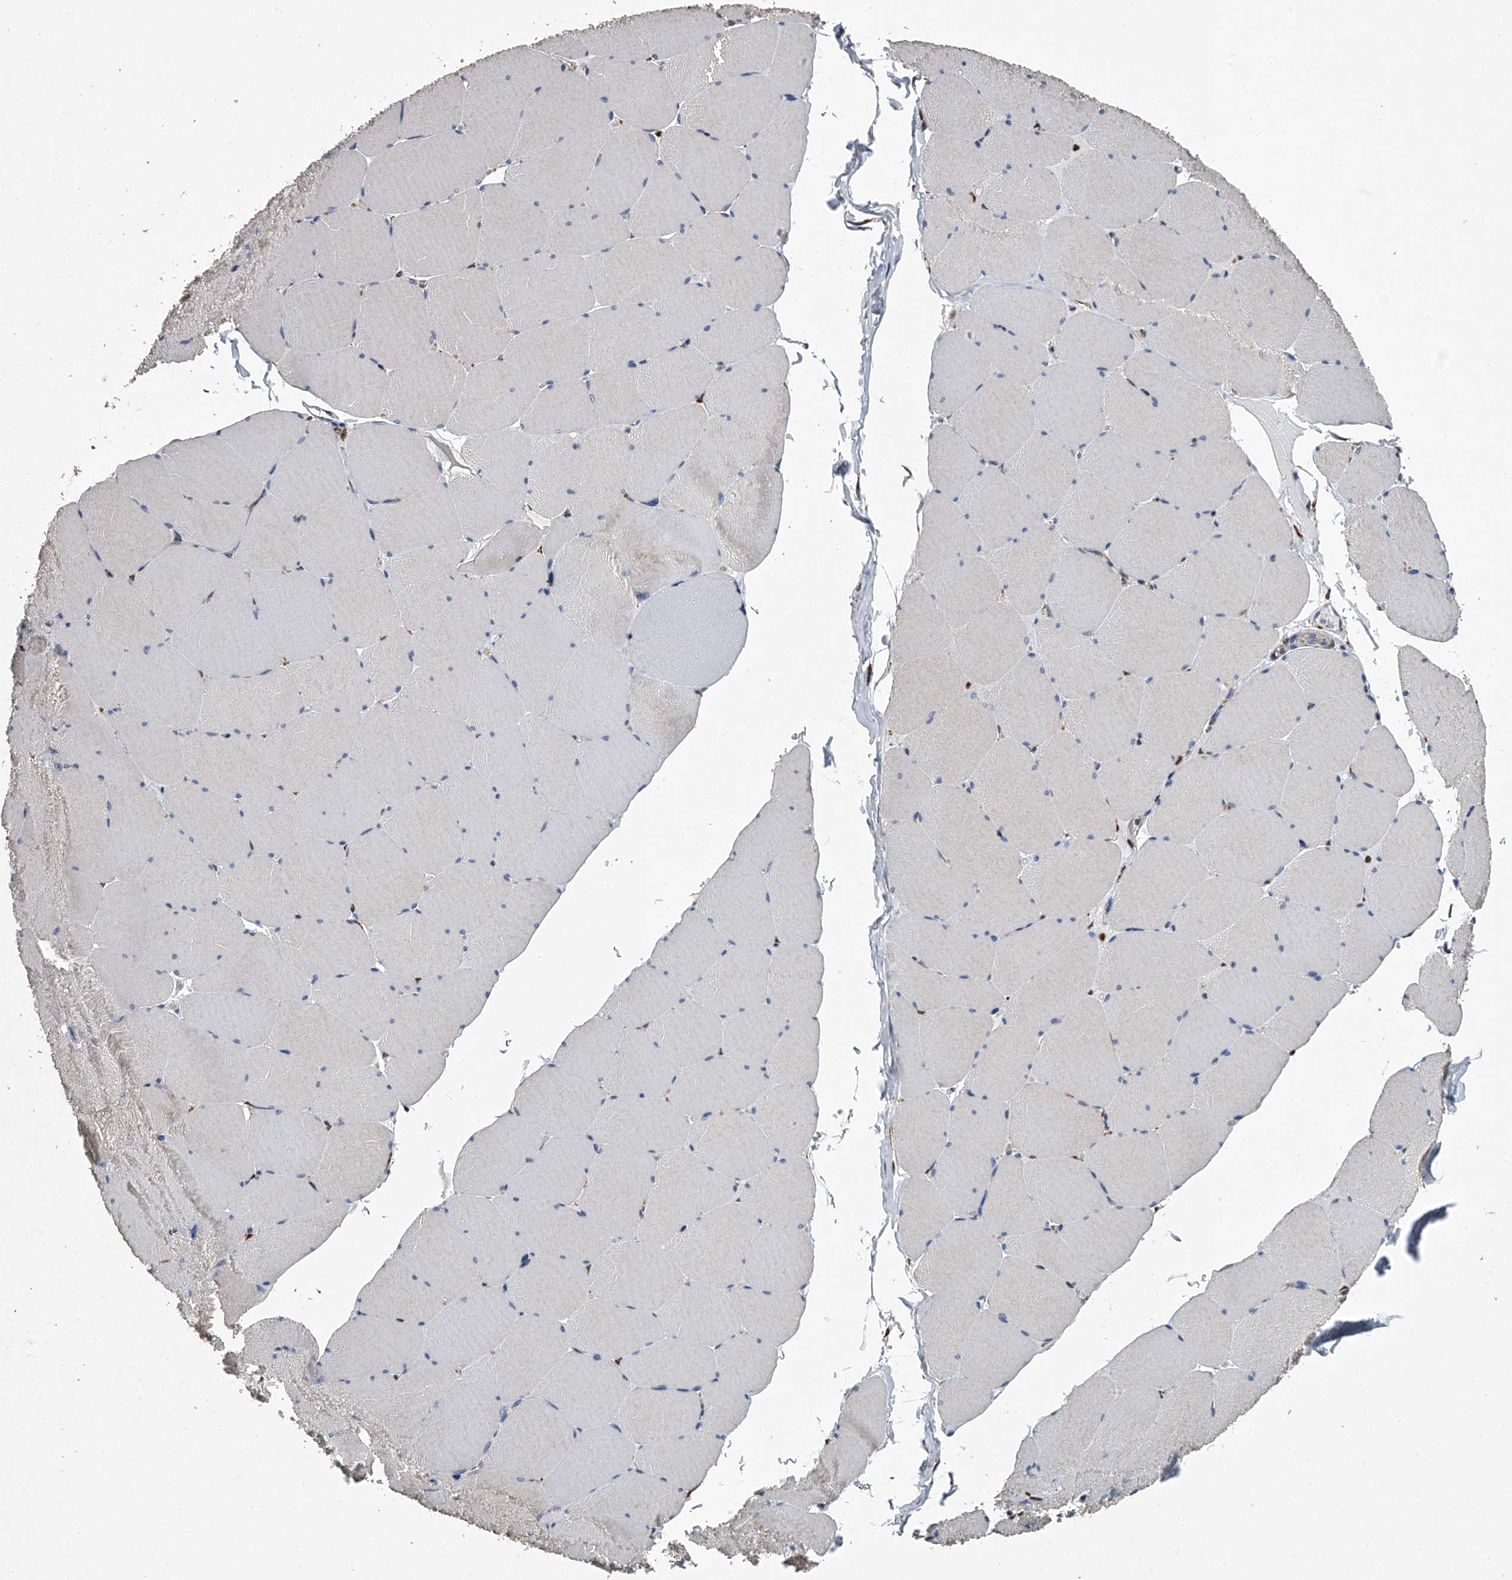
{"staining": {"intensity": "negative", "quantity": "none", "location": "none"}, "tissue": "skeletal muscle", "cell_type": "Myocytes", "image_type": "normal", "snomed": [{"axis": "morphology", "description": "Normal tissue, NOS"}, {"axis": "topography", "description": "Skeletal muscle"}, {"axis": "topography", "description": "Head-Neck"}], "caption": "This is an immunohistochemistry micrograph of normal human skeletal muscle. There is no staining in myocytes.", "gene": "TMEM63C", "patient": {"sex": "male", "age": 66}}